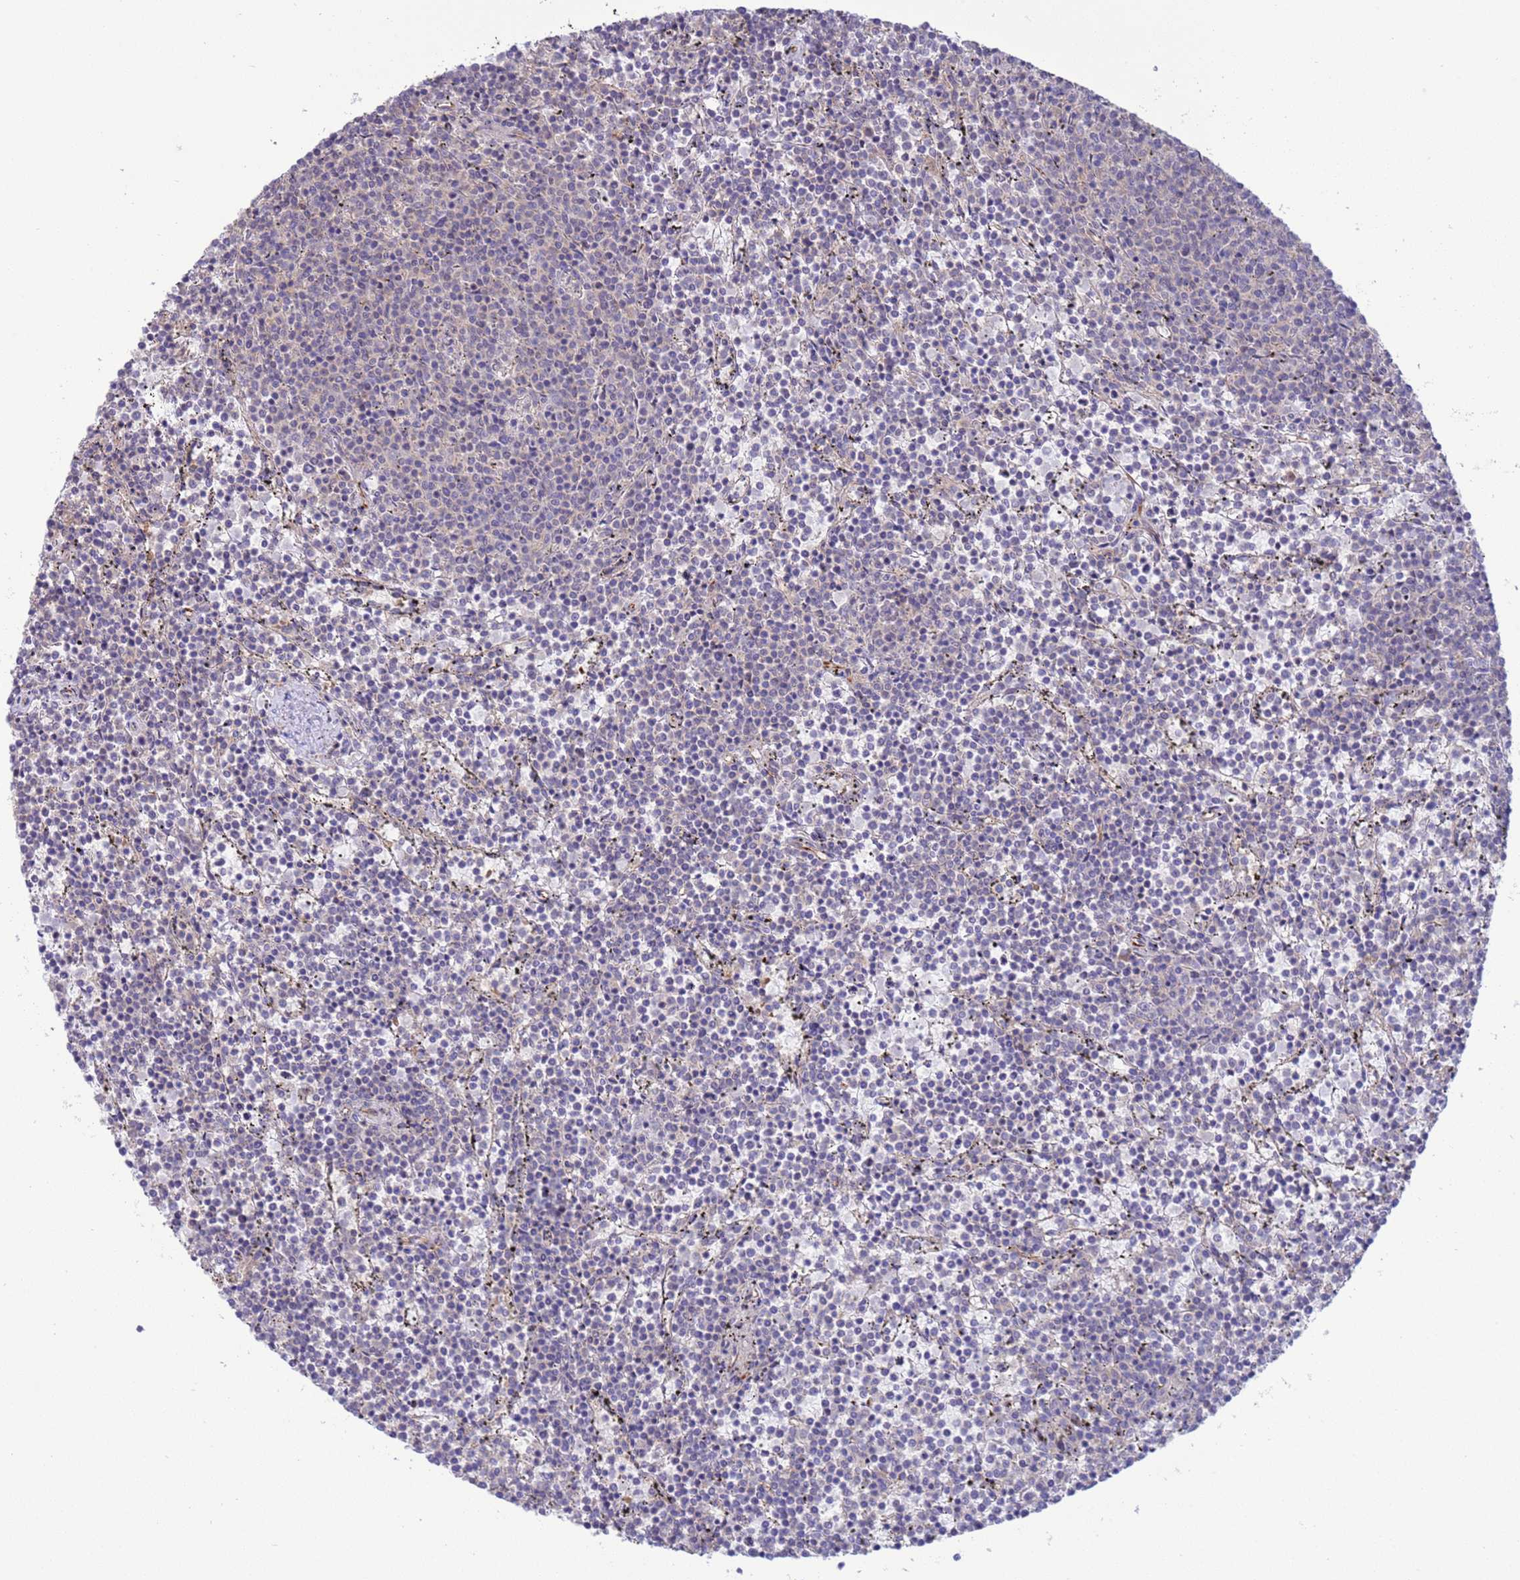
{"staining": {"intensity": "negative", "quantity": "none", "location": "none"}, "tissue": "lymphoma", "cell_type": "Tumor cells", "image_type": "cancer", "snomed": [{"axis": "morphology", "description": "Malignant lymphoma, non-Hodgkin's type, Low grade"}, {"axis": "topography", "description": "Spleen"}], "caption": "This is an IHC histopathology image of human malignant lymphoma, non-Hodgkin's type (low-grade). There is no staining in tumor cells.", "gene": "GJA10", "patient": {"sex": "female", "age": 50}}